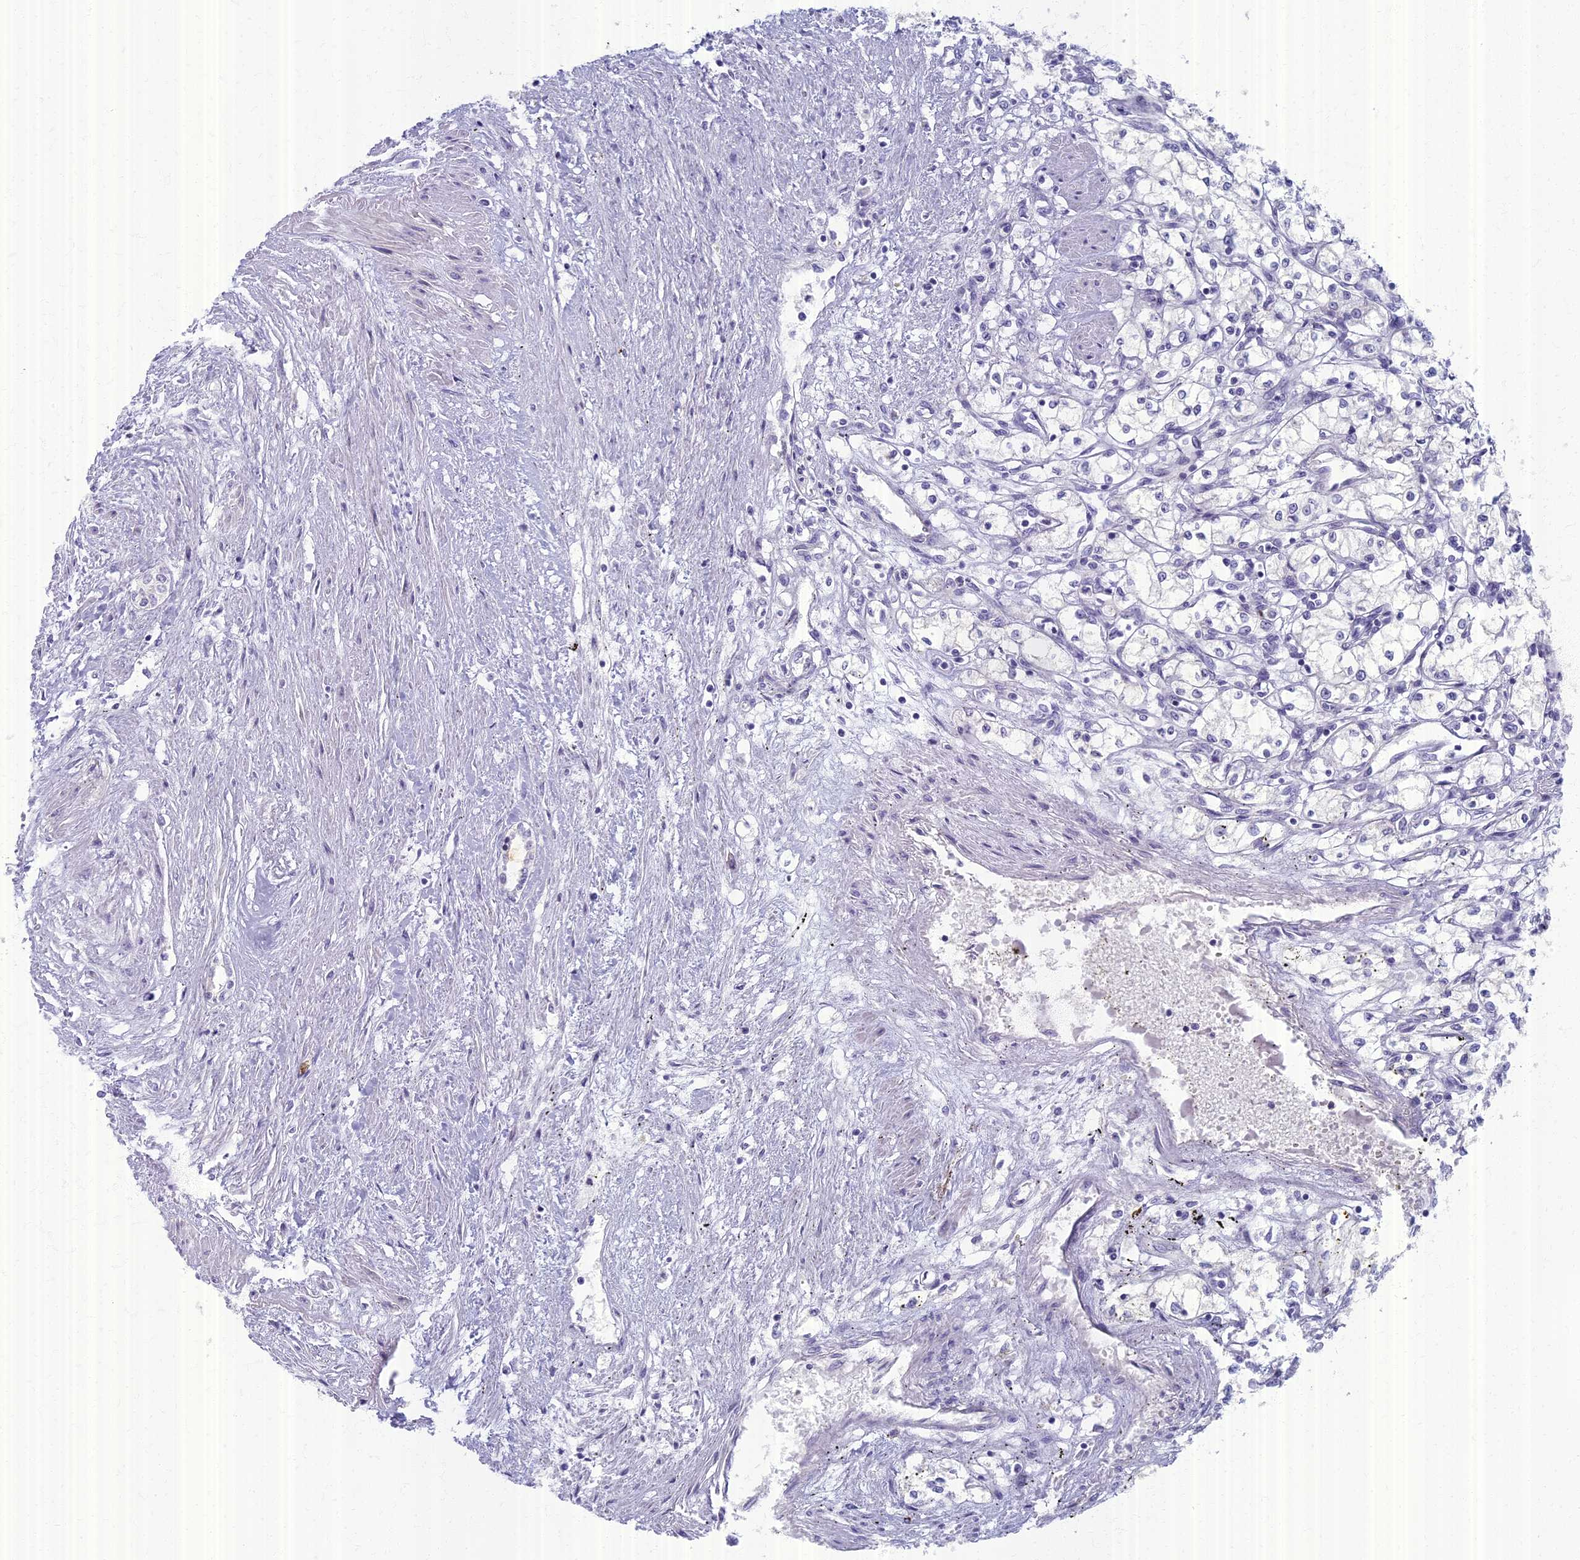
{"staining": {"intensity": "negative", "quantity": "none", "location": "none"}, "tissue": "renal cancer", "cell_type": "Tumor cells", "image_type": "cancer", "snomed": [{"axis": "morphology", "description": "Adenocarcinoma, NOS"}, {"axis": "topography", "description": "Kidney"}], "caption": "A histopathology image of human renal cancer is negative for staining in tumor cells.", "gene": "AP4E1", "patient": {"sex": "male", "age": 59}}